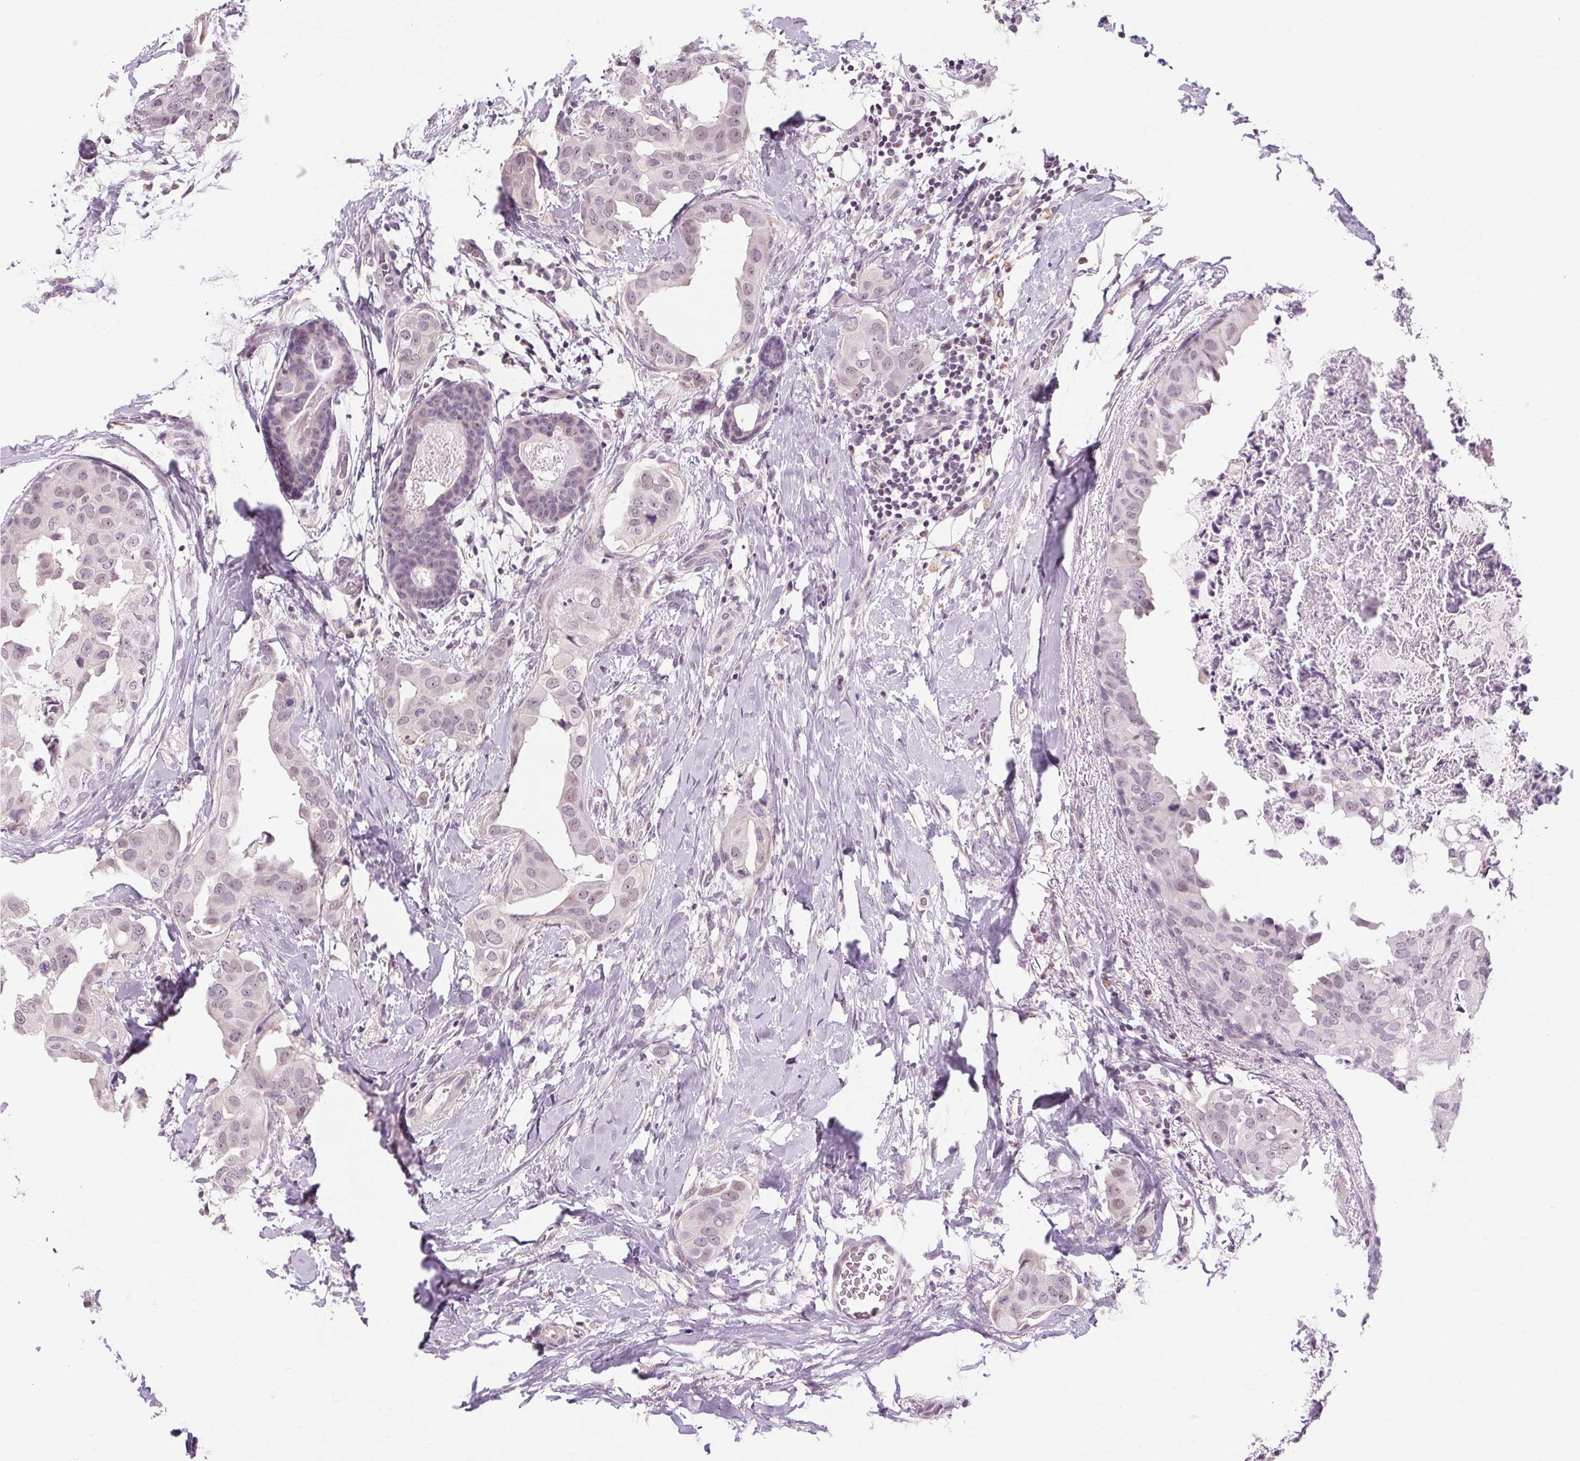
{"staining": {"intensity": "negative", "quantity": "none", "location": "none"}, "tissue": "breast cancer", "cell_type": "Tumor cells", "image_type": "cancer", "snomed": [{"axis": "morphology", "description": "Normal tissue, NOS"}, {"axis": "morphology", "description": "Duct carcinoma"}, {"axis": "topography", "description": "Breast"}], "caption": "Protein analysis of breast invasive ductal carcinoma shows no significant staining in tumor cells.", "gene": "KLHL40", "patient": {"sex": "female", "age": 40}}